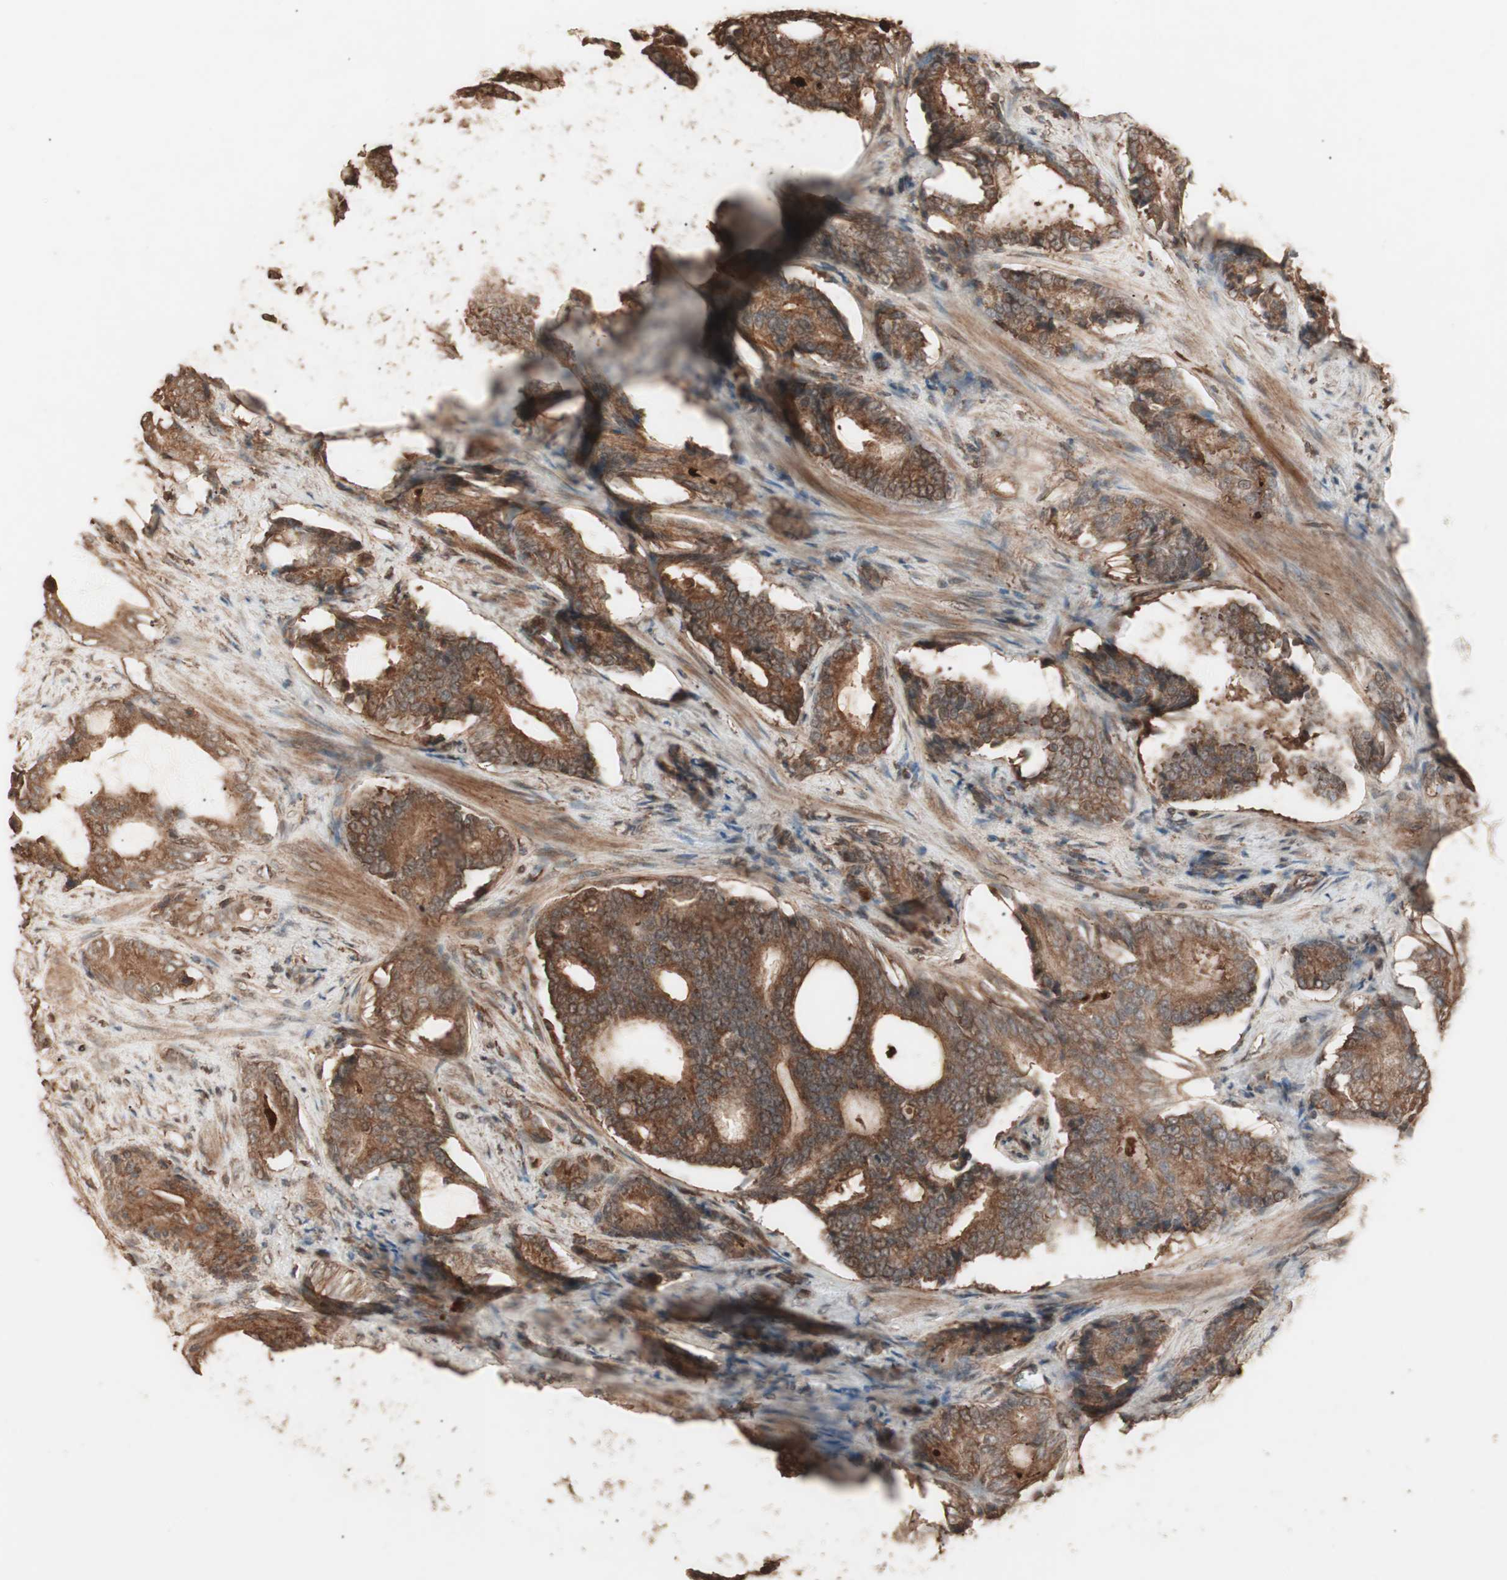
{"staining": {"intensity": "moderate", "quantity": ">75%", "location": "cytoplasmic/membranous"}, "tissue": "prostate cancer", "cell_type": "Tumor cells", "image_type": "cancer", "snomed": [{"axis": "morphology", "description": "Adenocarcinoma, Low grade"}, {"axis": "topography", "description": "Prostate"}], "caption": "High-power microscopy captured an IHC micrograph of adenocarcinoma (low-grade) (prostate), revealing moderate cytoplasmic/membranous expression in about >75% of tumor cells.", "gene": "CCN4", "patient": {"sex": "male", "age": 58}}